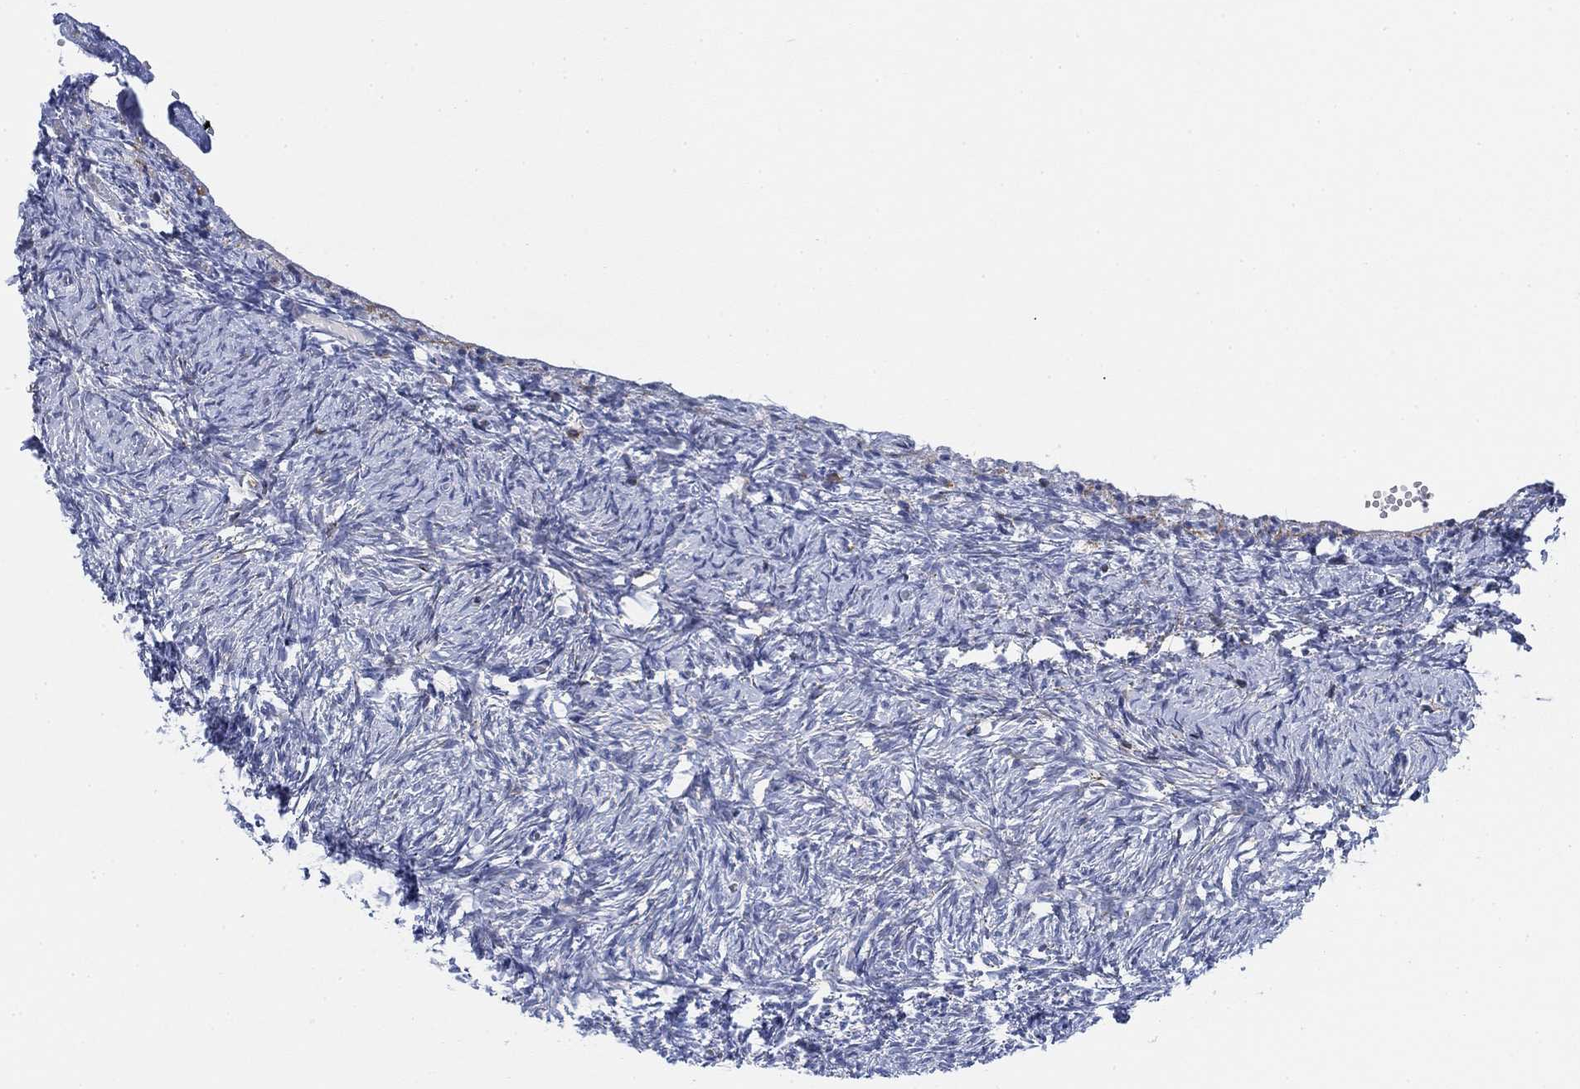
{"staining": {"intensity": "negative", "quantity": "none", "location": "none"}, "tissue": "ovary", "cell_type": "Follicle cells", "image_type": "normal", "snomed": [{"axis": "morphology", "description": "Normal tissue, NOS"}, {"axis": "topography", "description": "Ovary"}], "caption": "IHC photomicrograph of unremarkable ovary: human ovary stained with DAB shows no significant protein expression in follicle cells.", "gene": "FYB1", "patient": {"sex": "female", "age": 43}}